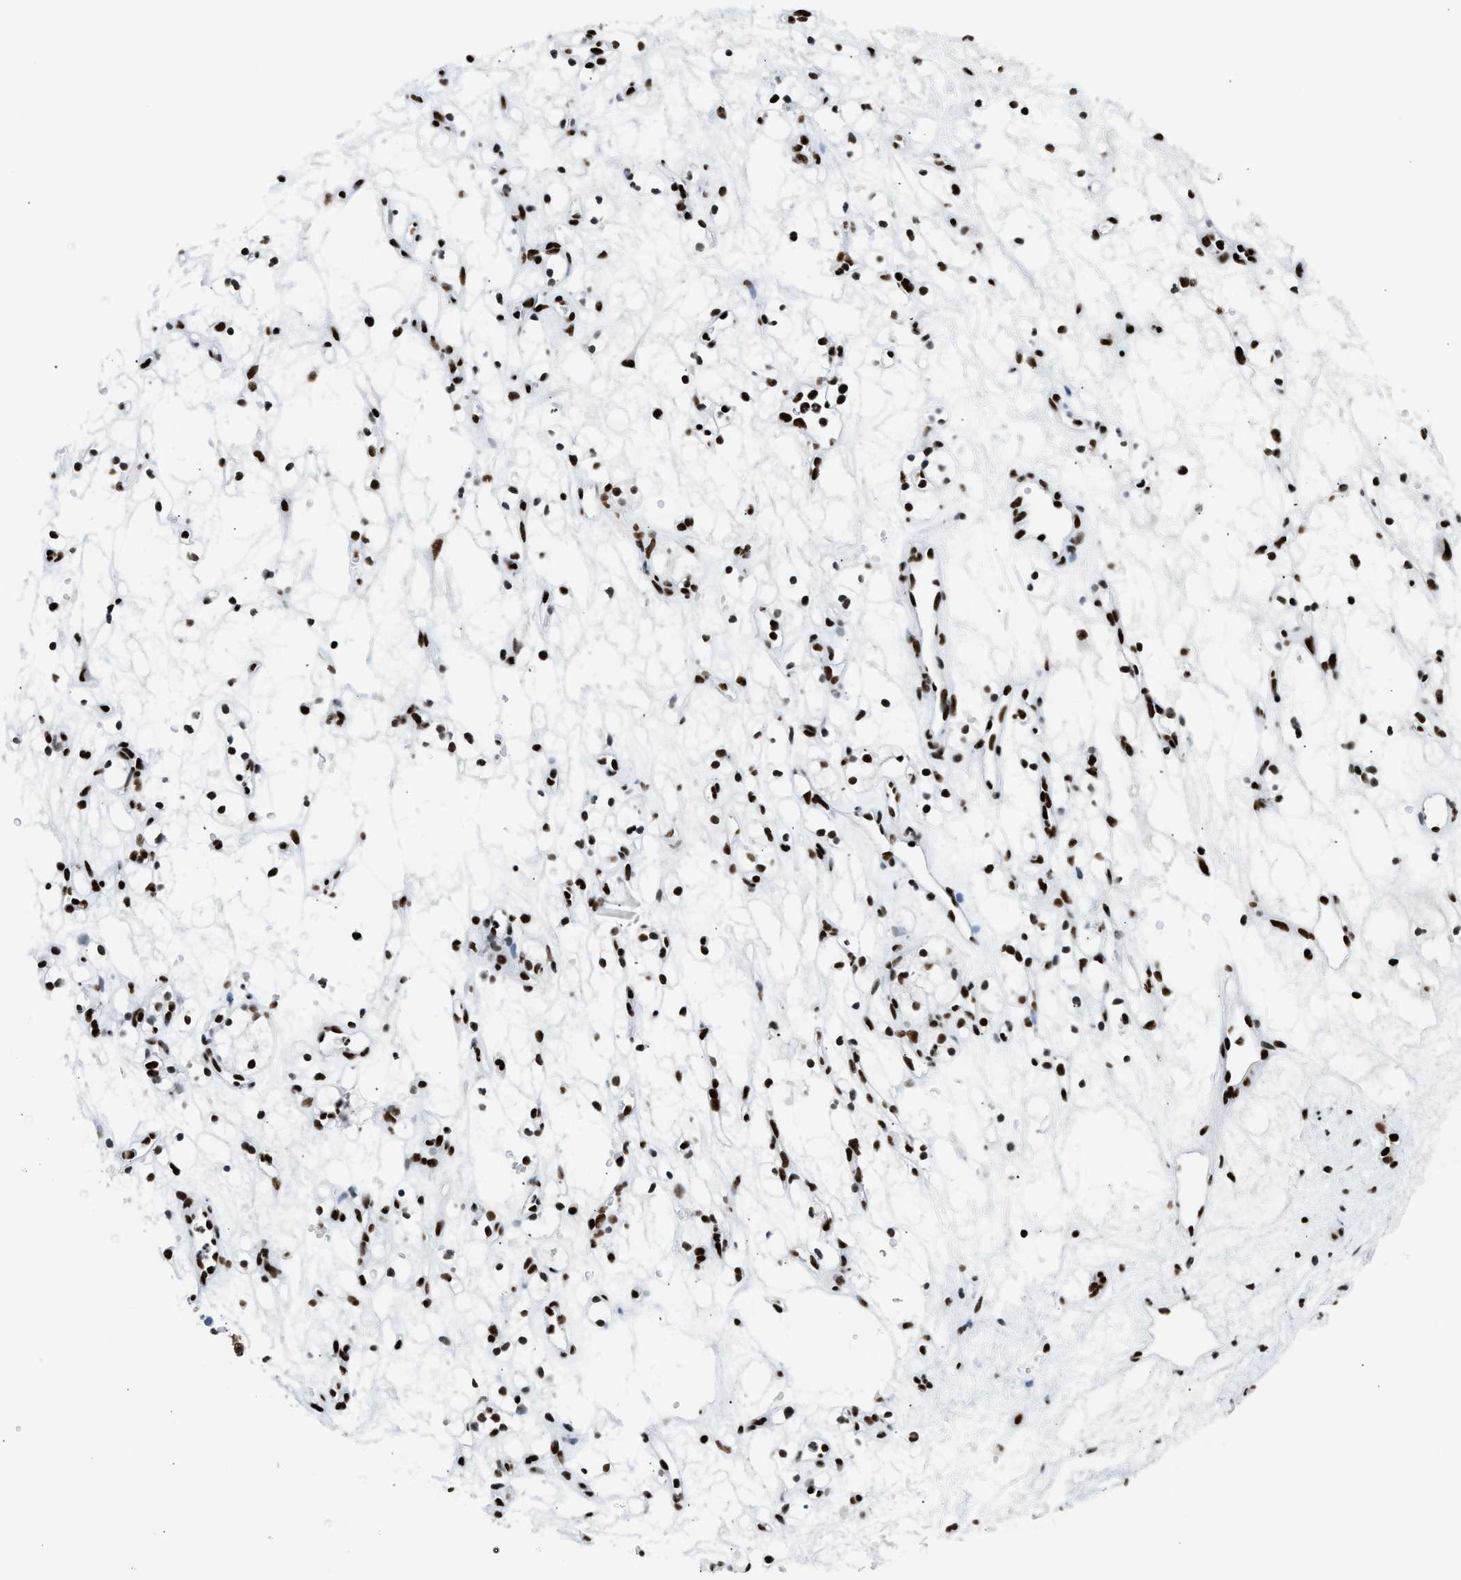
{"staining": {"intensity": "strong", "quantity": ">75%", "location": "nuclear"}, "tissue": "renal cancer", "cell_type": "Tumor cells", "image_type": "cancer", "snomed": [{"axis": "morphology", "description": "Adenocarcinoma, NOS"}, {"axis": "topography", "description": "Kidney"}], "caption": "Approximately >75% of tumor cells in renal cancer (adenocarcinoma) reveal strong nuclear protein positivity as visualized by brown immunohistochemical staining.", "gene": "PIF1", "patient": {"sex": "female", "age": 60}}